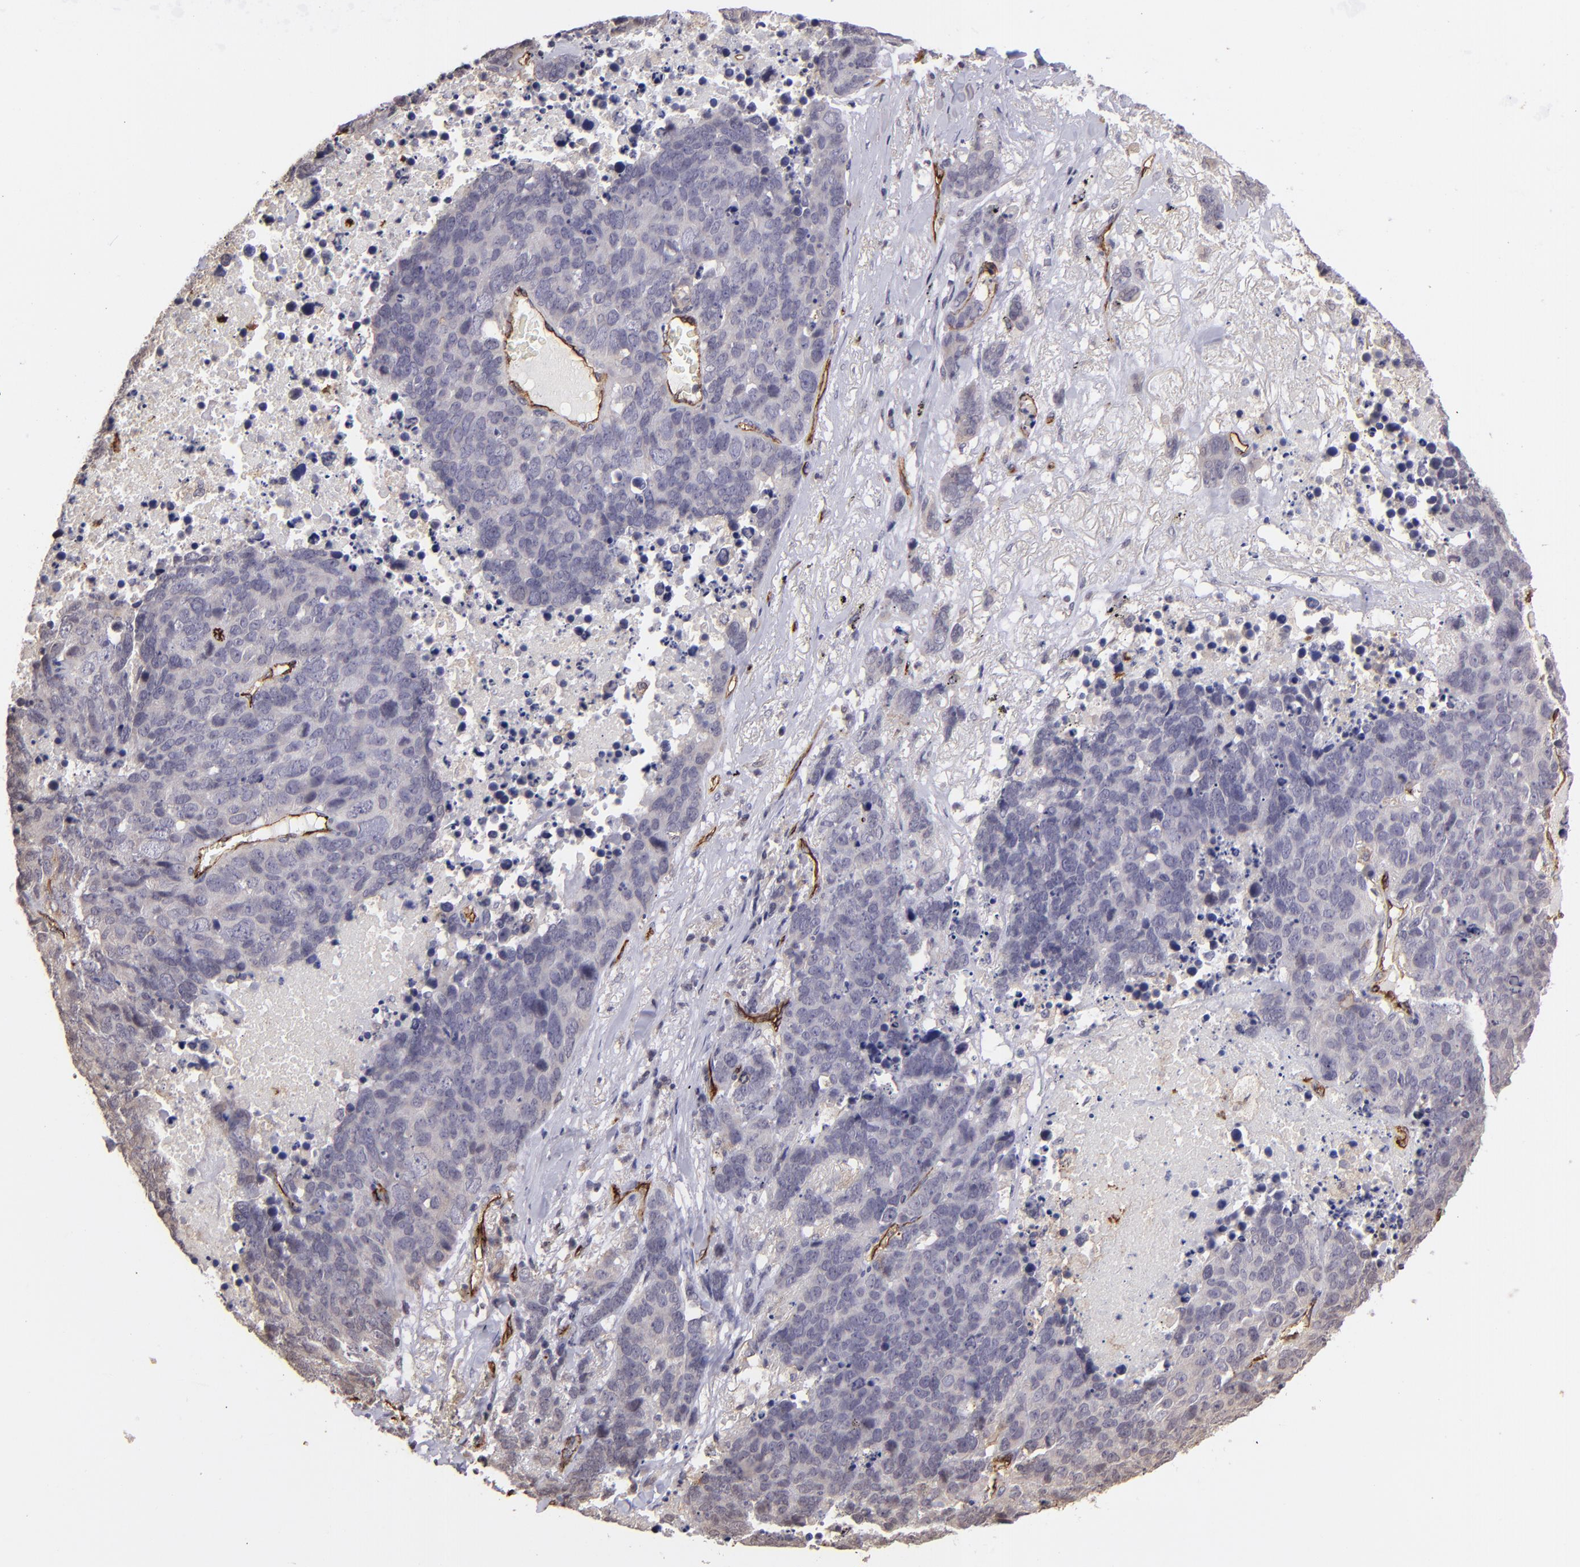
{"staining": {"intensity": "negative", "quantity": "none", "location": "none"}, "tissue": "lung cancer", "cell_type": "Tumor cells", "image_type": "cancer", "snomed": [{"axis": "morphology", "description": "Carcinoid, malignant, NOS"}, {"axis": "topography", "description": "Lung"}], "caption": "Micrograph shows no significant protein positivity in tumor cells of malignant carcinoid (lung). Brightfield microscopy of immunohistochemistry (IHC) stained with DAB (3,3'-diaminobenzidine) (brown) and hematoxylin (blue), captured at high magnification.", "gene": "DYSF", "patient": {"sex": "male", "age": 60}}